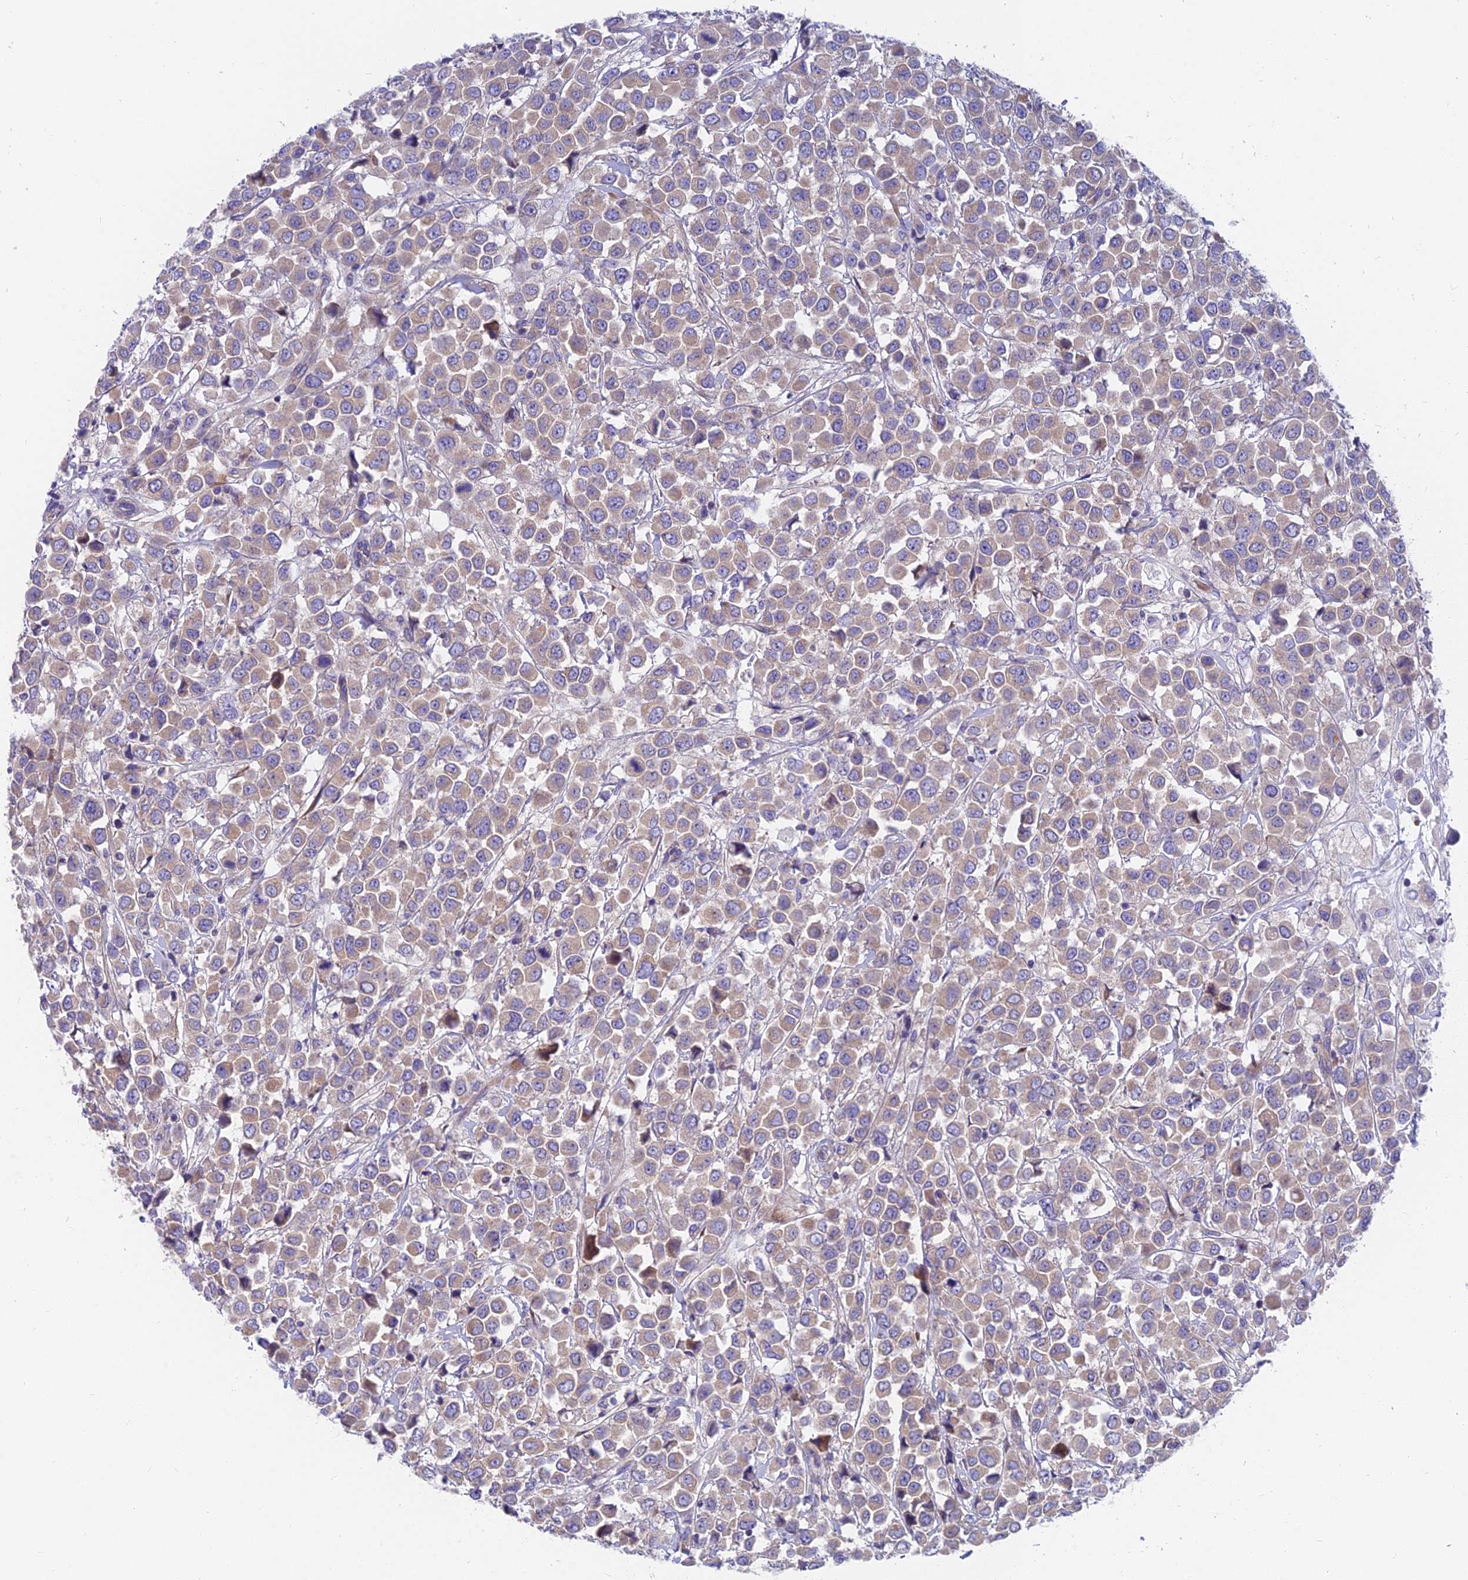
{"staining": {"intensity": "weak", "quantity": "25%-75%", "location": "cytoplasmic/membranous"}, "tissue": "breast cancer", "cell_type": "Tumor cells", "image_type": "cancer", "snomed": [{"axis": "morphology", "description": "Duct carcinoma"}, {"axis": "topography", "description": "Breast"}], "caption": "Immunohistochemistry image of human breast cancer (infiltrating ductal carcinoma) stained for a protein (brown), which reveals low levels of weak cytoplasmic/membranous expression in approximately 25%-75% of tumor cells.", "gene": "MVB12A", "patient": {"sex": "female", "age": 61}}